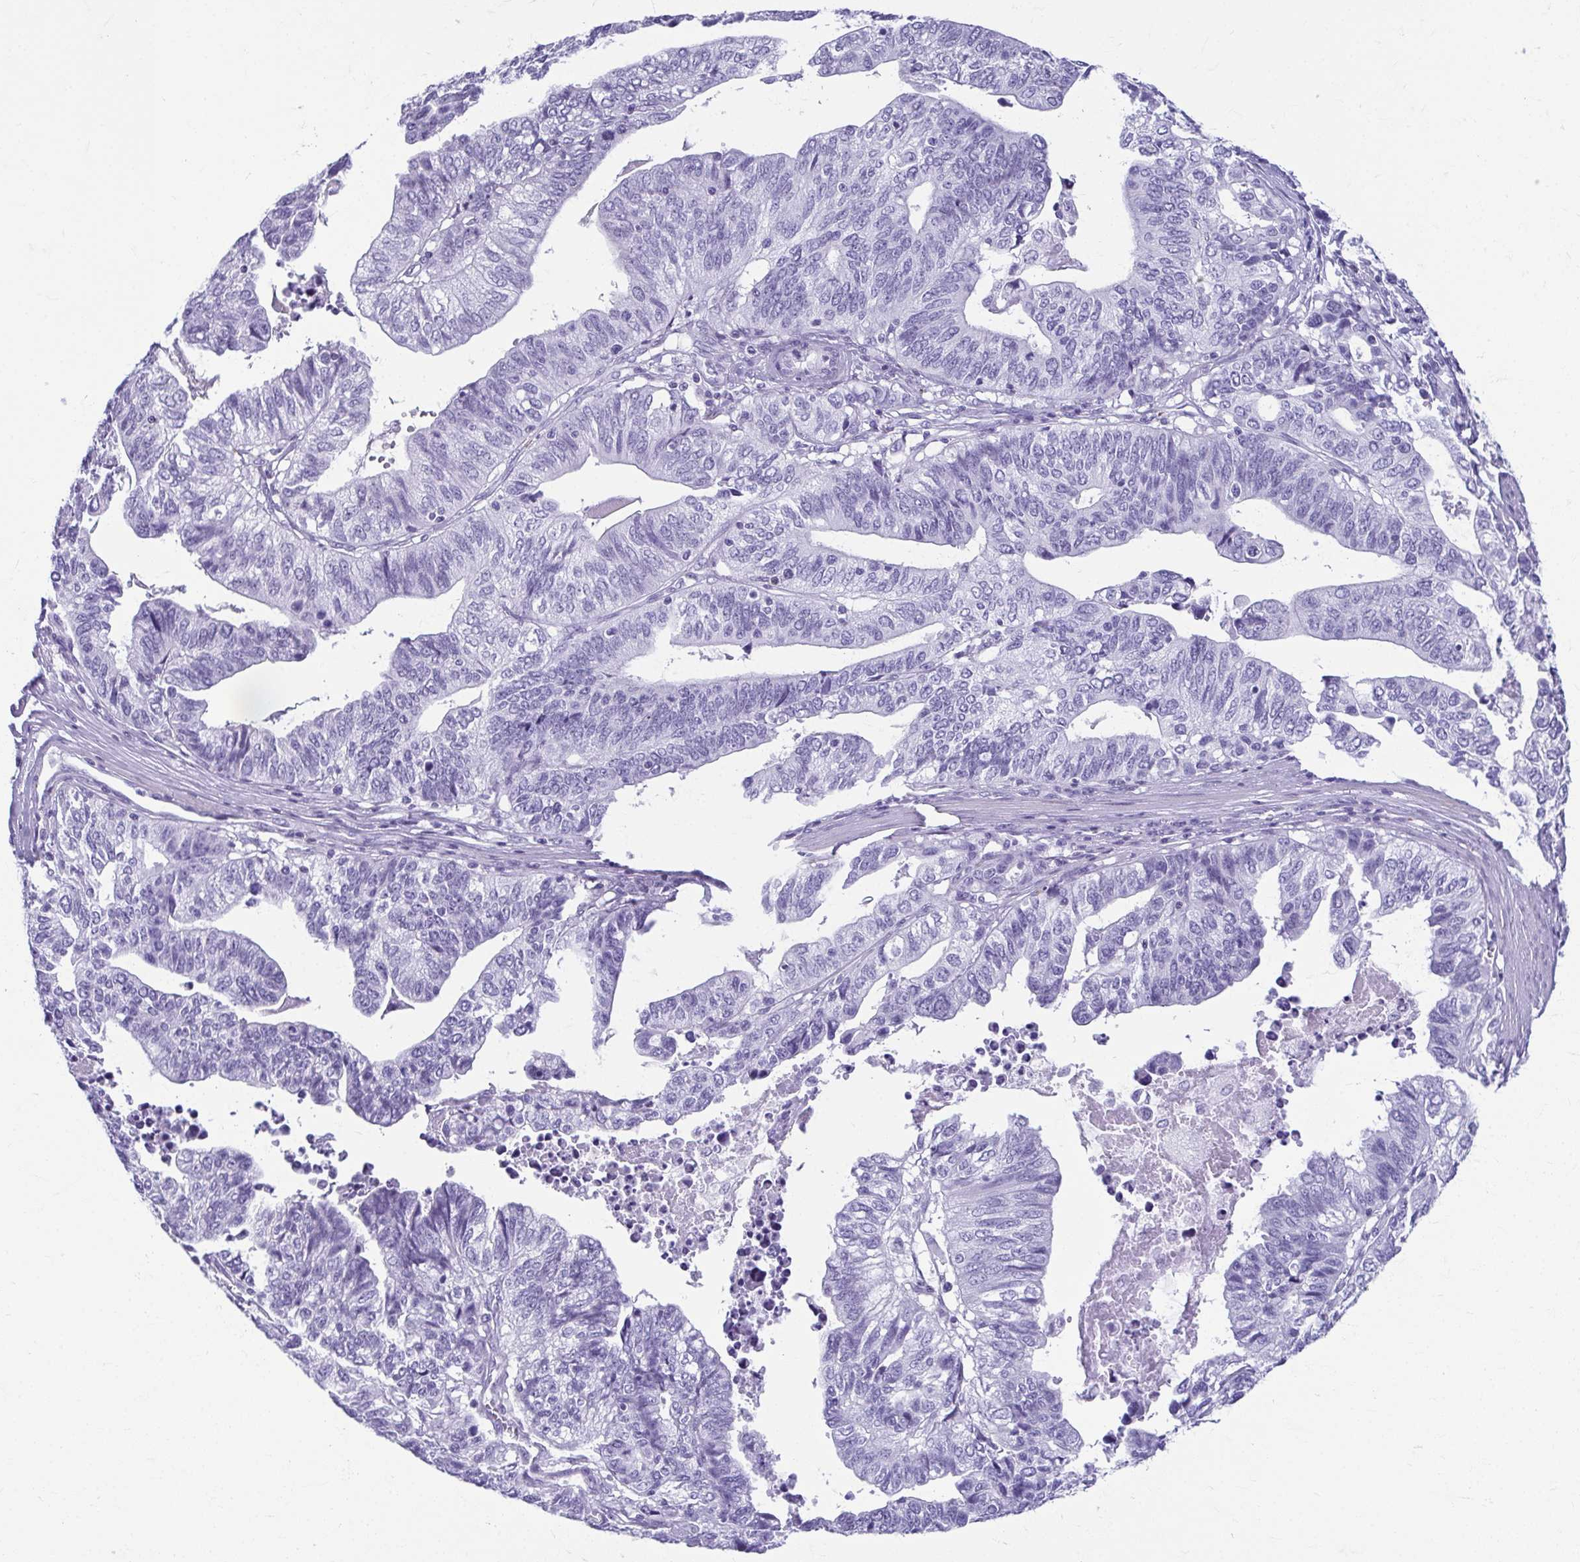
{"staining": {"intensity": "negative", "quantity": "none", "location": "none"}, "tissue": "stomach cancer", "cell_type": "Tumor cells", "image_type": "cancer", "snomed": [{"axis": "morphology", "description": "Adenocarcinoma, NOS"}, {"axis": "topography", "description": "Stomach, upper"}], "caption": "High magnification brightfield microscopy of adenocarcinoma (stomach) stained with DAB (3,3'-diaminobenzidine) (brown) and counterstained with hematoxylin (blue): tumor cells show no significant positivity.", "gene": "TCEAL3", "patient": {"sex": "female", "age": 67}}